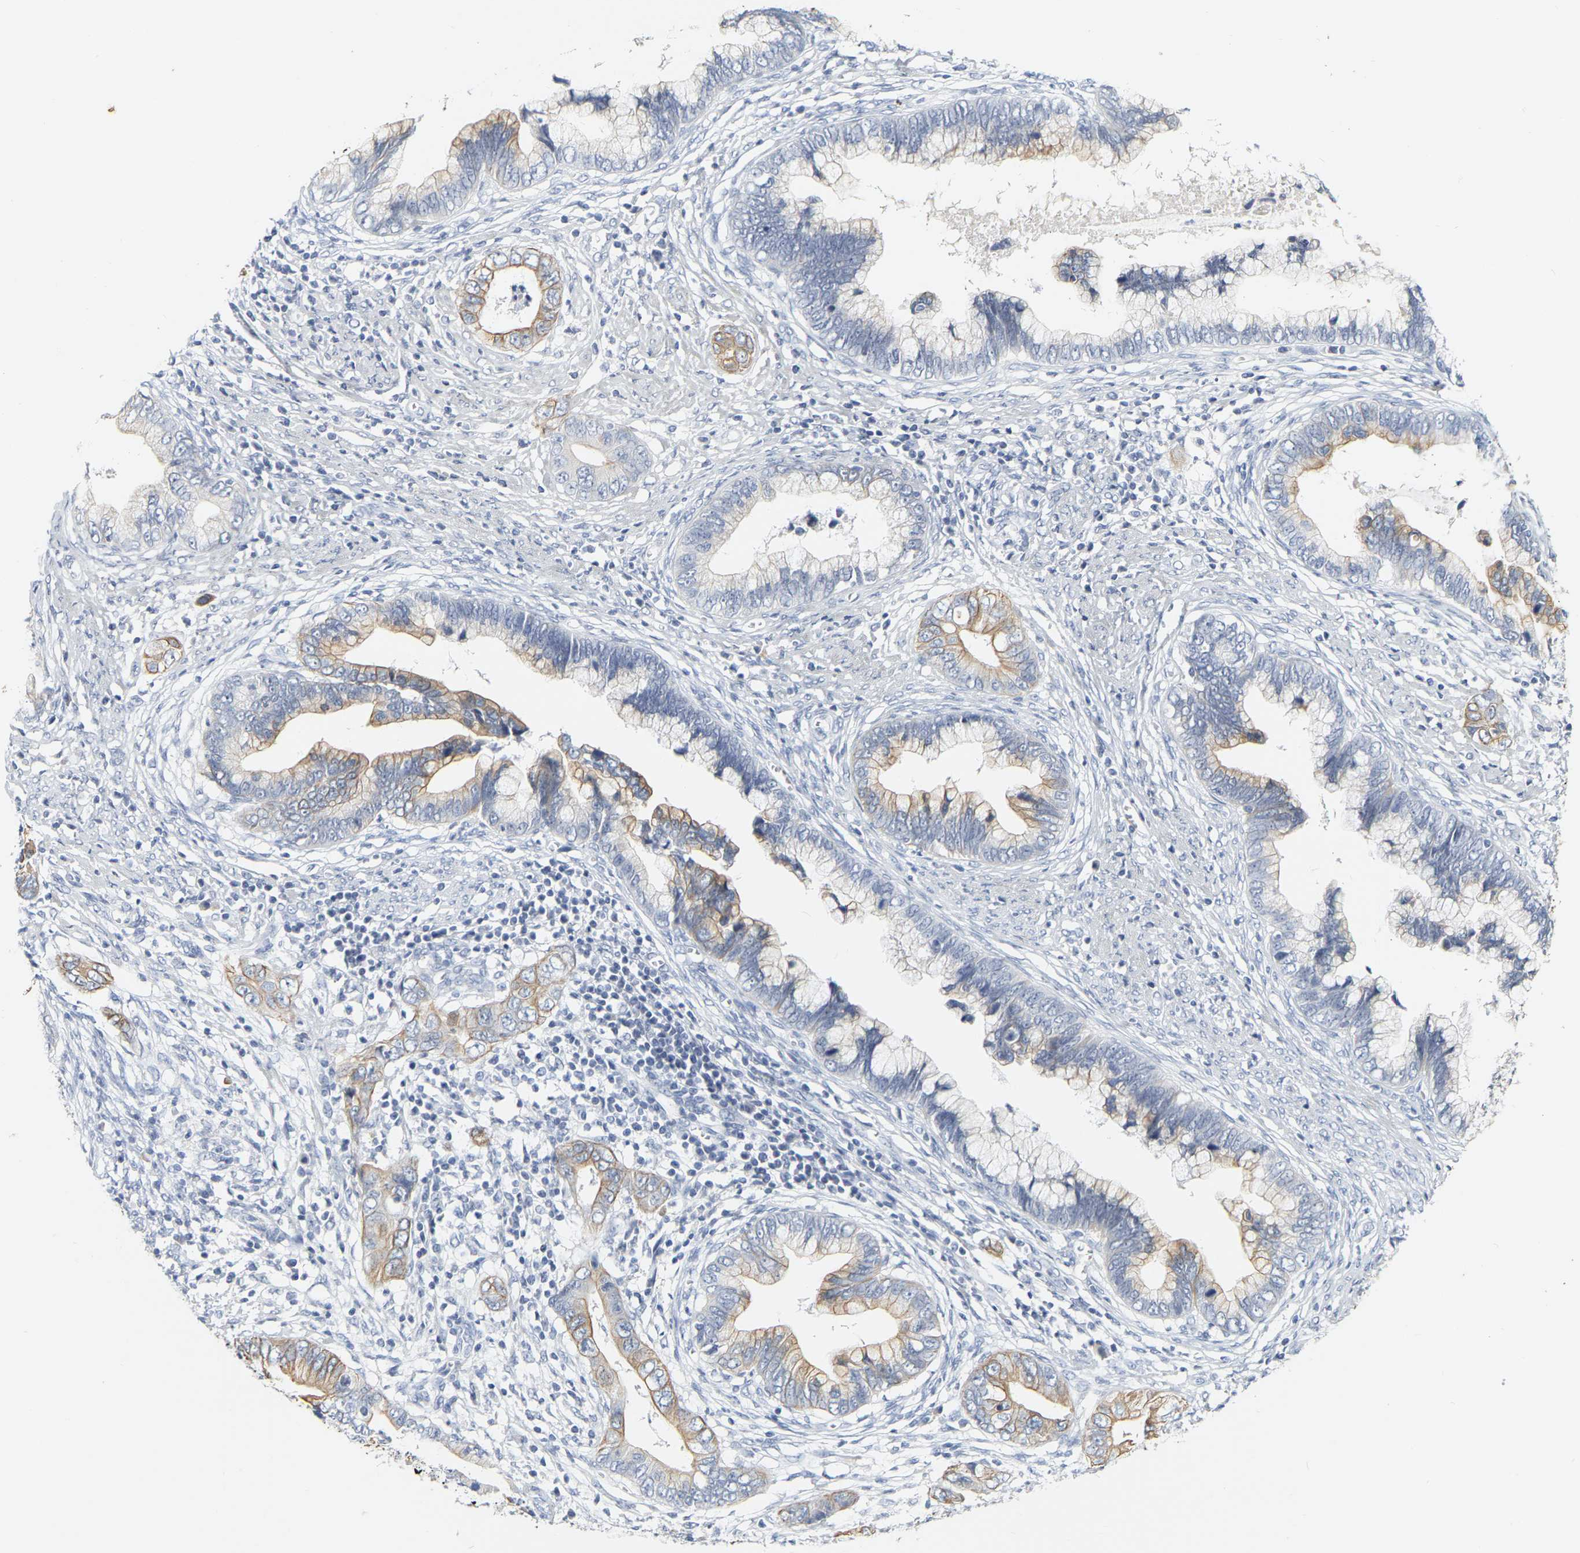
{"staining": {"intensity": "moderate", "quantity": "25%-75%", "location": "cytoplasmic/membranous"}, "tissue": "cervical cancer", "cell_type": "Tumor cells", "image_type": "cancer", "snomed": [{"axis": "morphology", "description": "Adenocarcinoma, NOS"}, {"axis": "topography", "description": "Cervix"}], "caption": "The immunohistochemical stain highlights moderate cytoplasmic/membranous staining in tumor cells of cervical cancer (adenocarcinoma) tissue.", "gene": "KRT76", "patient": {"sex": "female", "age": 44}}